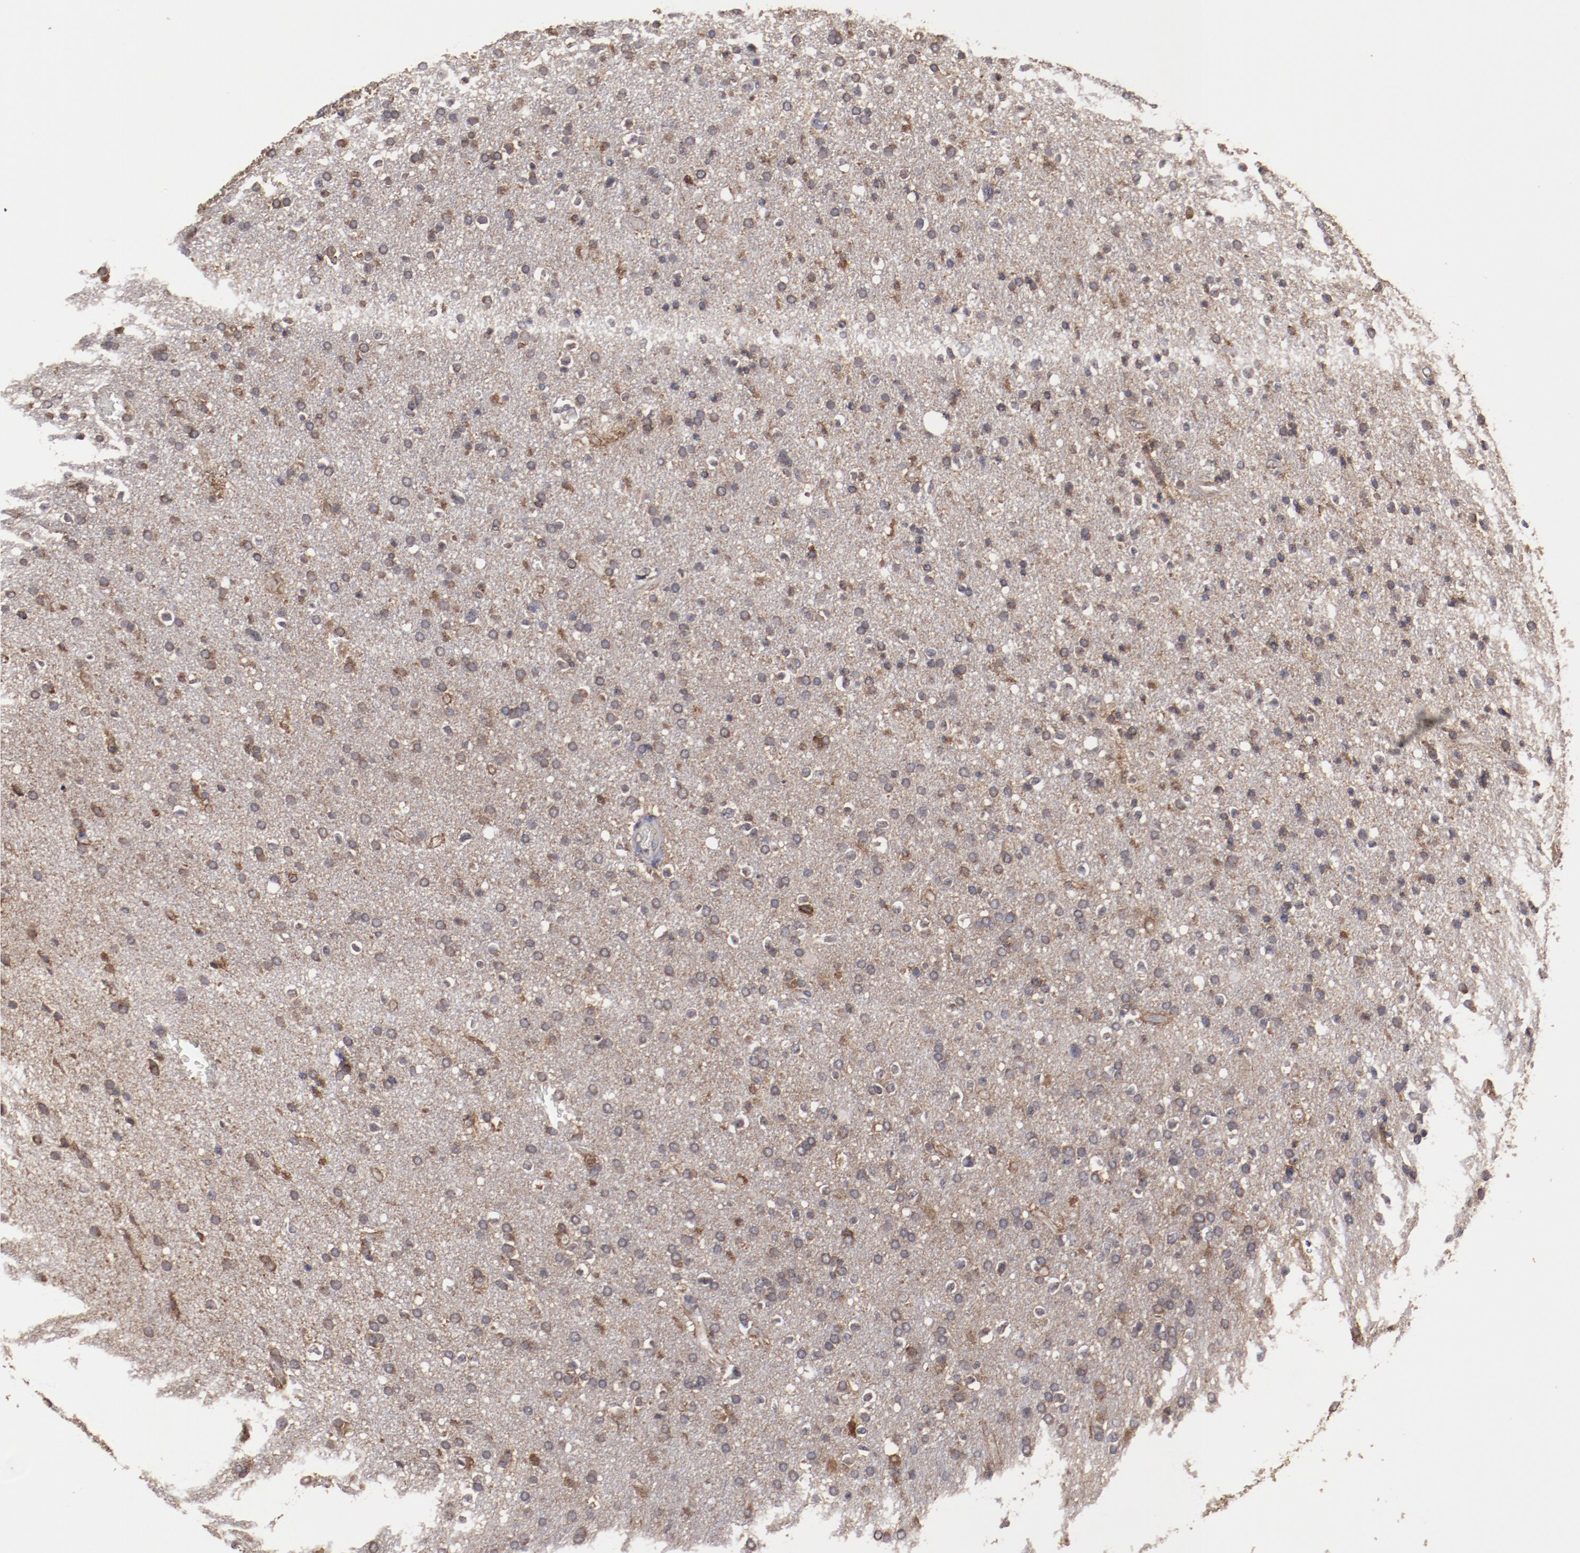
{"staining": {"intensity": "moderate", "quantity": ">75%", "location": "cytoplasmic/membranous"}, "tissue": "glioma", "cell_type": "Tumor cells", "image_type": "cancer", "snomed": [{"axis": "morphology", "description": "Glioma, malignant, High grade"}, {"axis": "topography", "description": "Brain"}], "caption": "DAB immunohistochemical staining of human glioma displays moderate cytoplasmic/membranous protein staining in approximately >75% of tumor cells.", "gene": "RPS4Y1", "patient": {"sex": "male", "age": 33}}